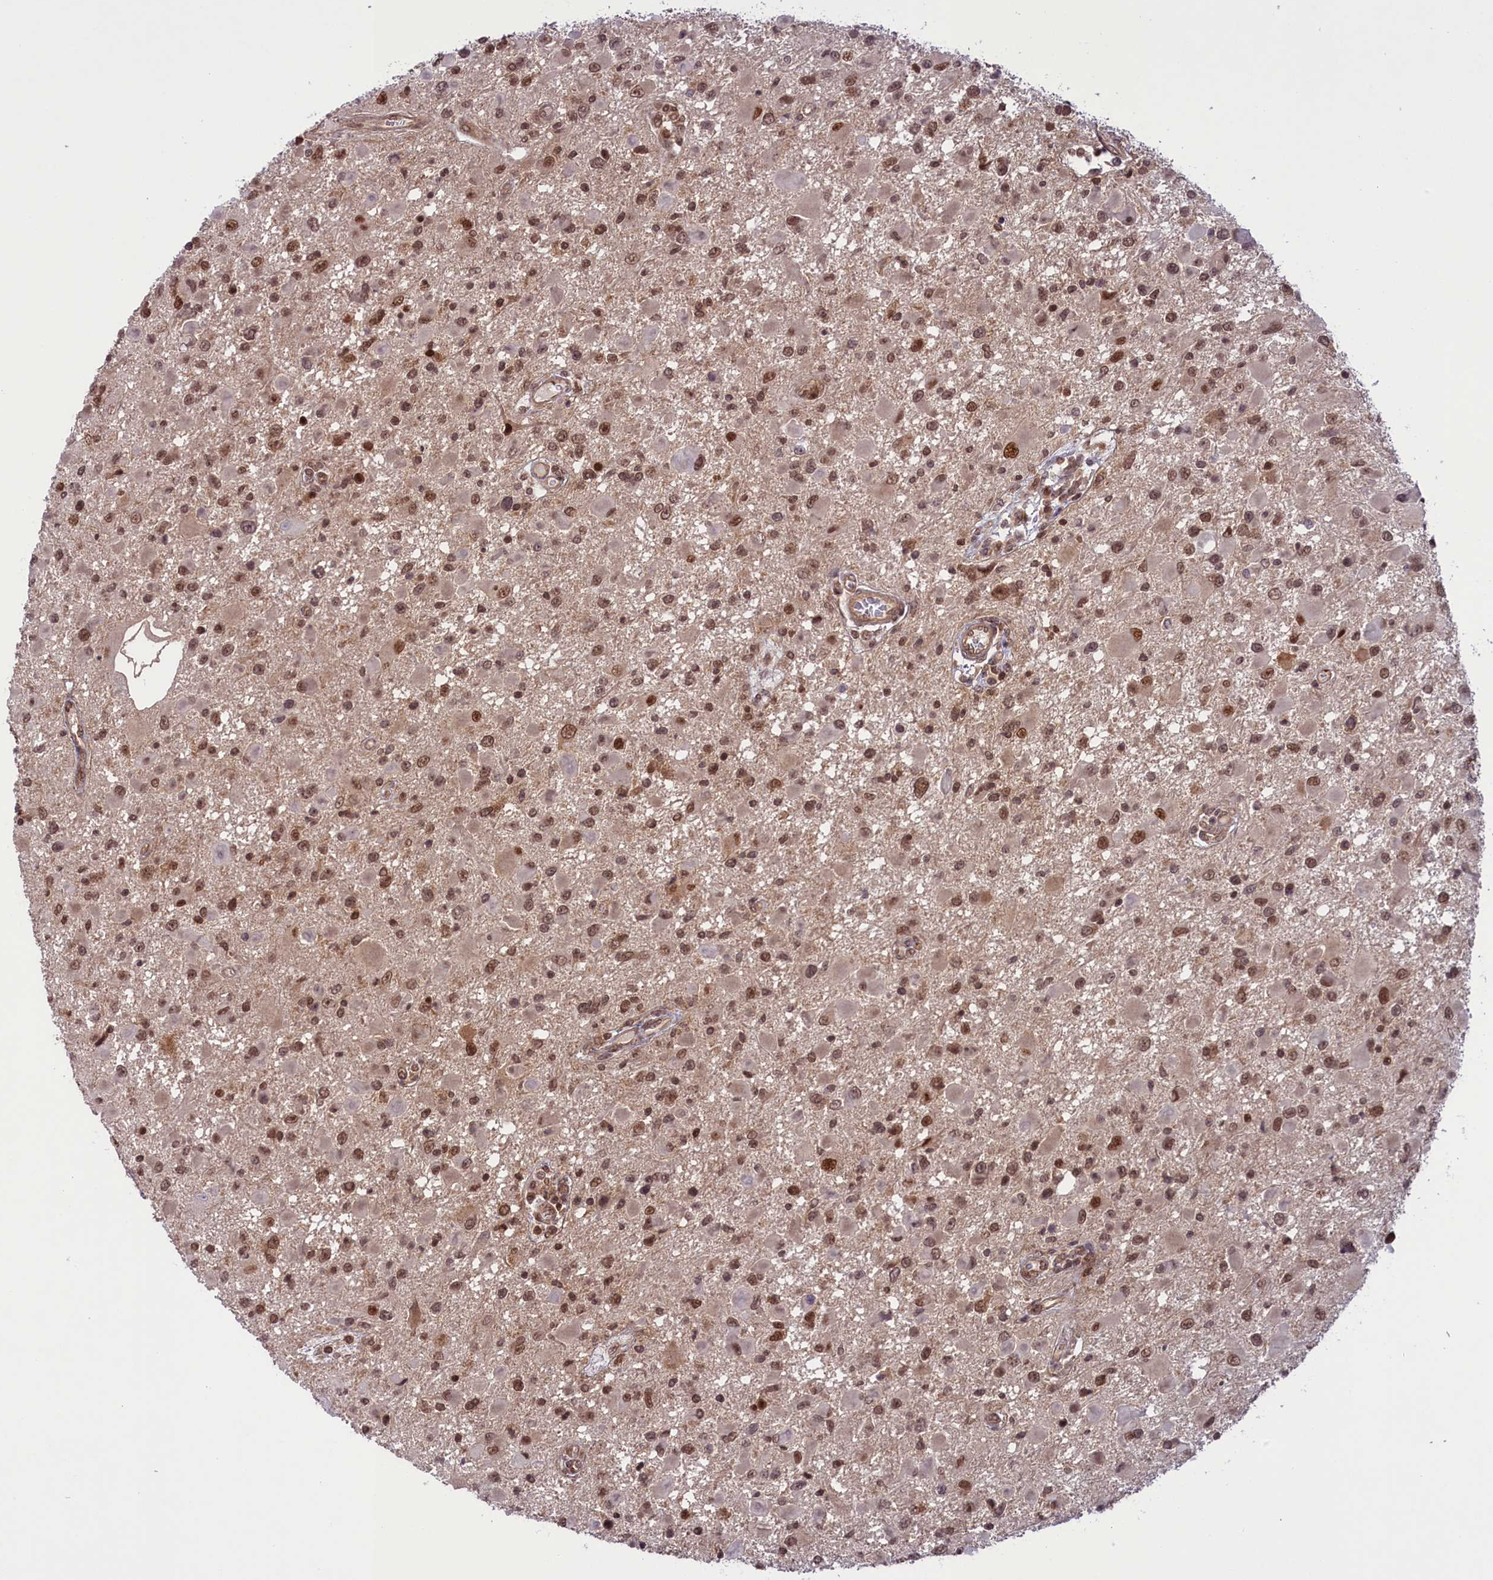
{"staining": {"intensity": "moderate", "quantity": ">75%", "location": "nuclear"}, "tissue": "glioma", "cell_type": "Tumor cells", "image_type": "cancer", "snomed": [{"axis": "morphology", "description": "Glioma, malignant, High grade"}, {"axis": "topography", "description": "Brain"}], "caption": "Immunohistochemical staining of human malignant glioma (high-grade) reveals medium levels of moderate nuclear positivity in about >75% of tumor cells. Nuclei are stained in blue.", "gene": "SLC7A6OS", "patient": {"sex": "male", "age": 53}}